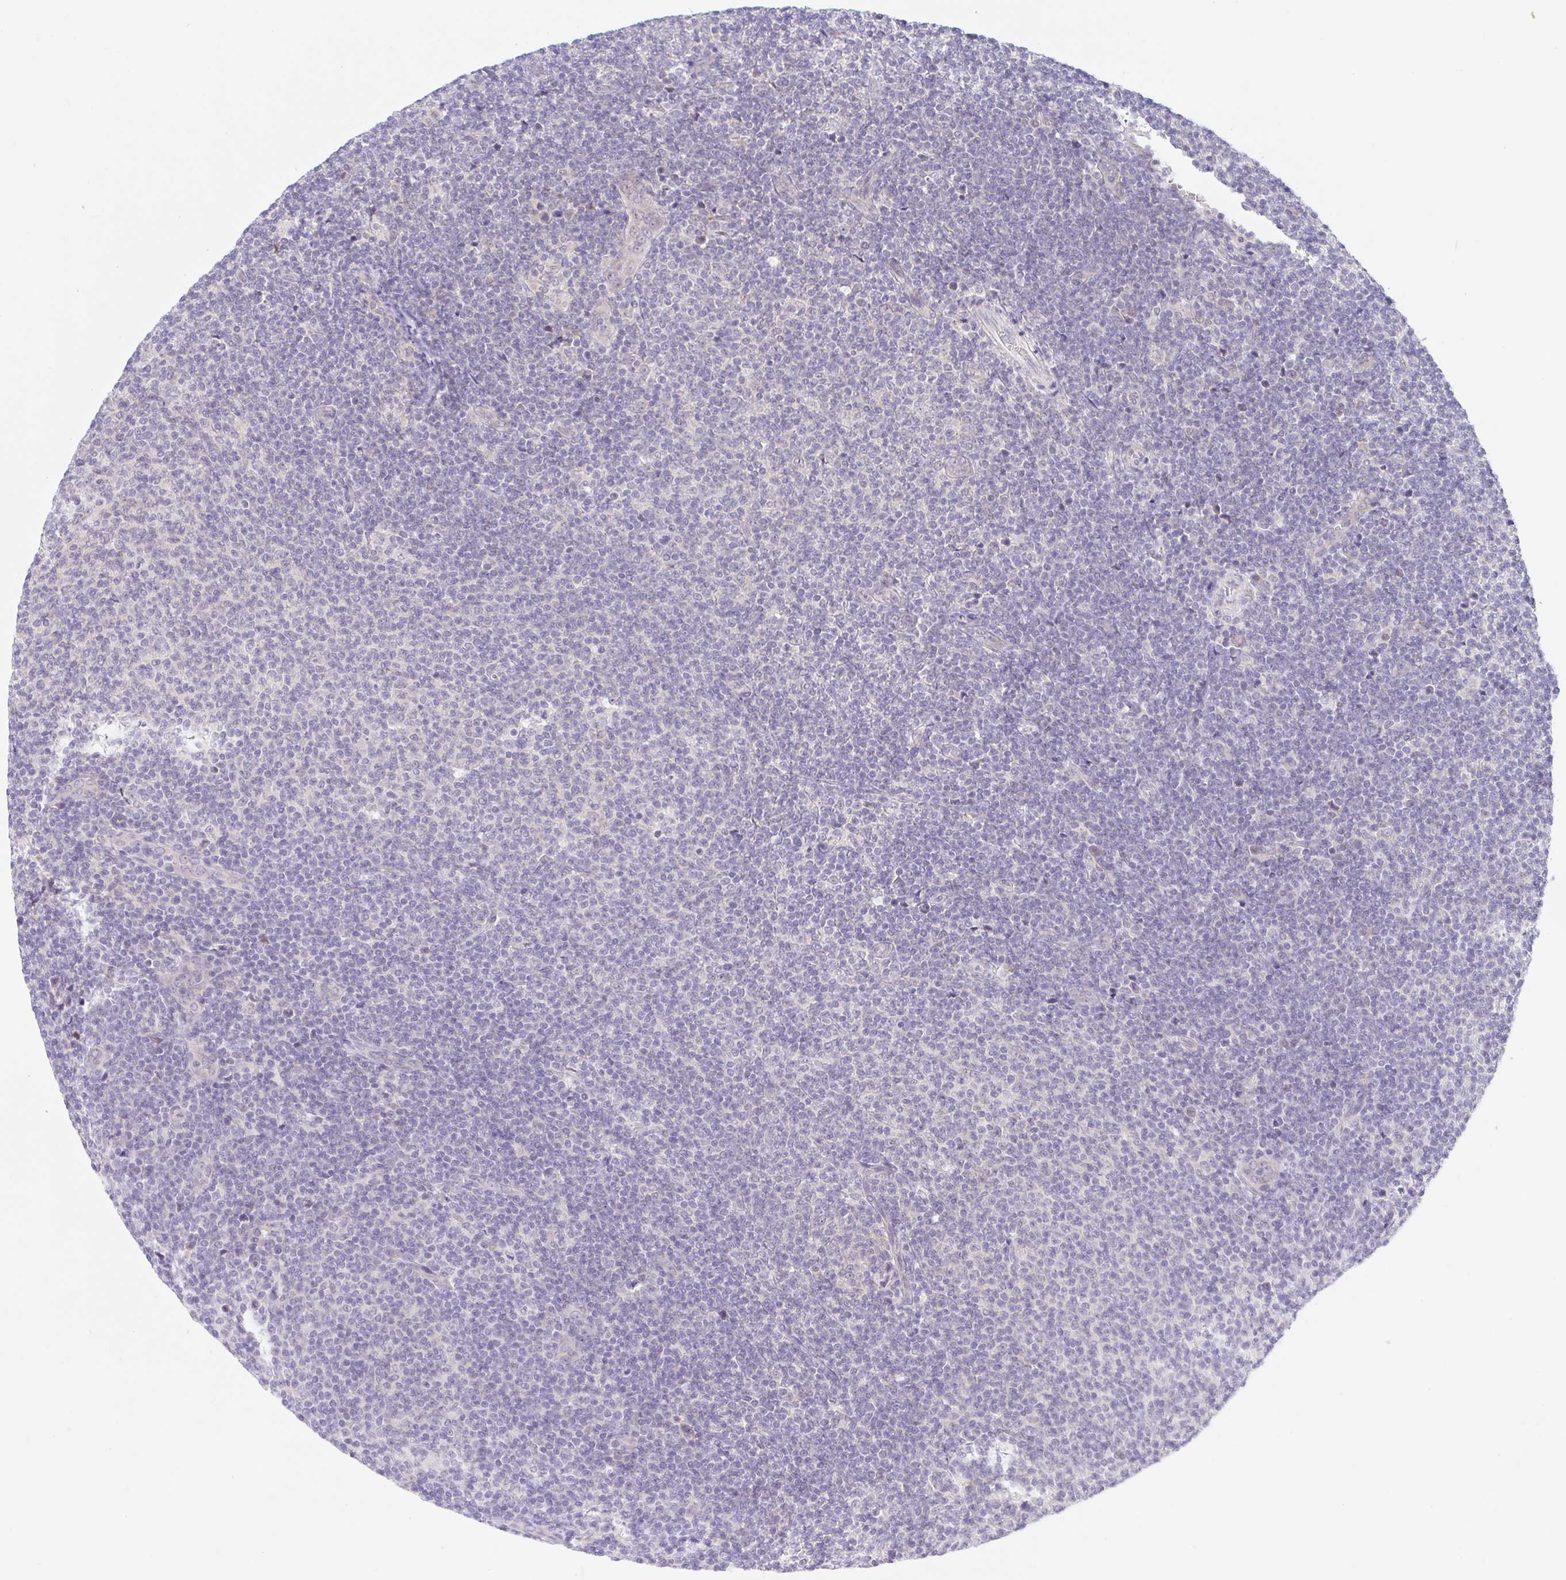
{"staining": {"intensity": "negative", "quantity": "none", "location": "none"}, "tissue": "lymphoma", "cell_type": "Tumor cells", "image_type": "cancer", "snomed": [{"axis": "morphology", "description": "Malignant lymphoma, non-Hodgkin's type, Low grade"}, {"axis": "topography", "description": "Lymph node"}], "caption": "Tumor cells show no significant protein positivity in lymphoma.", "gene": "TBPL2", "patient": {"sex": "male", "age": 66}}